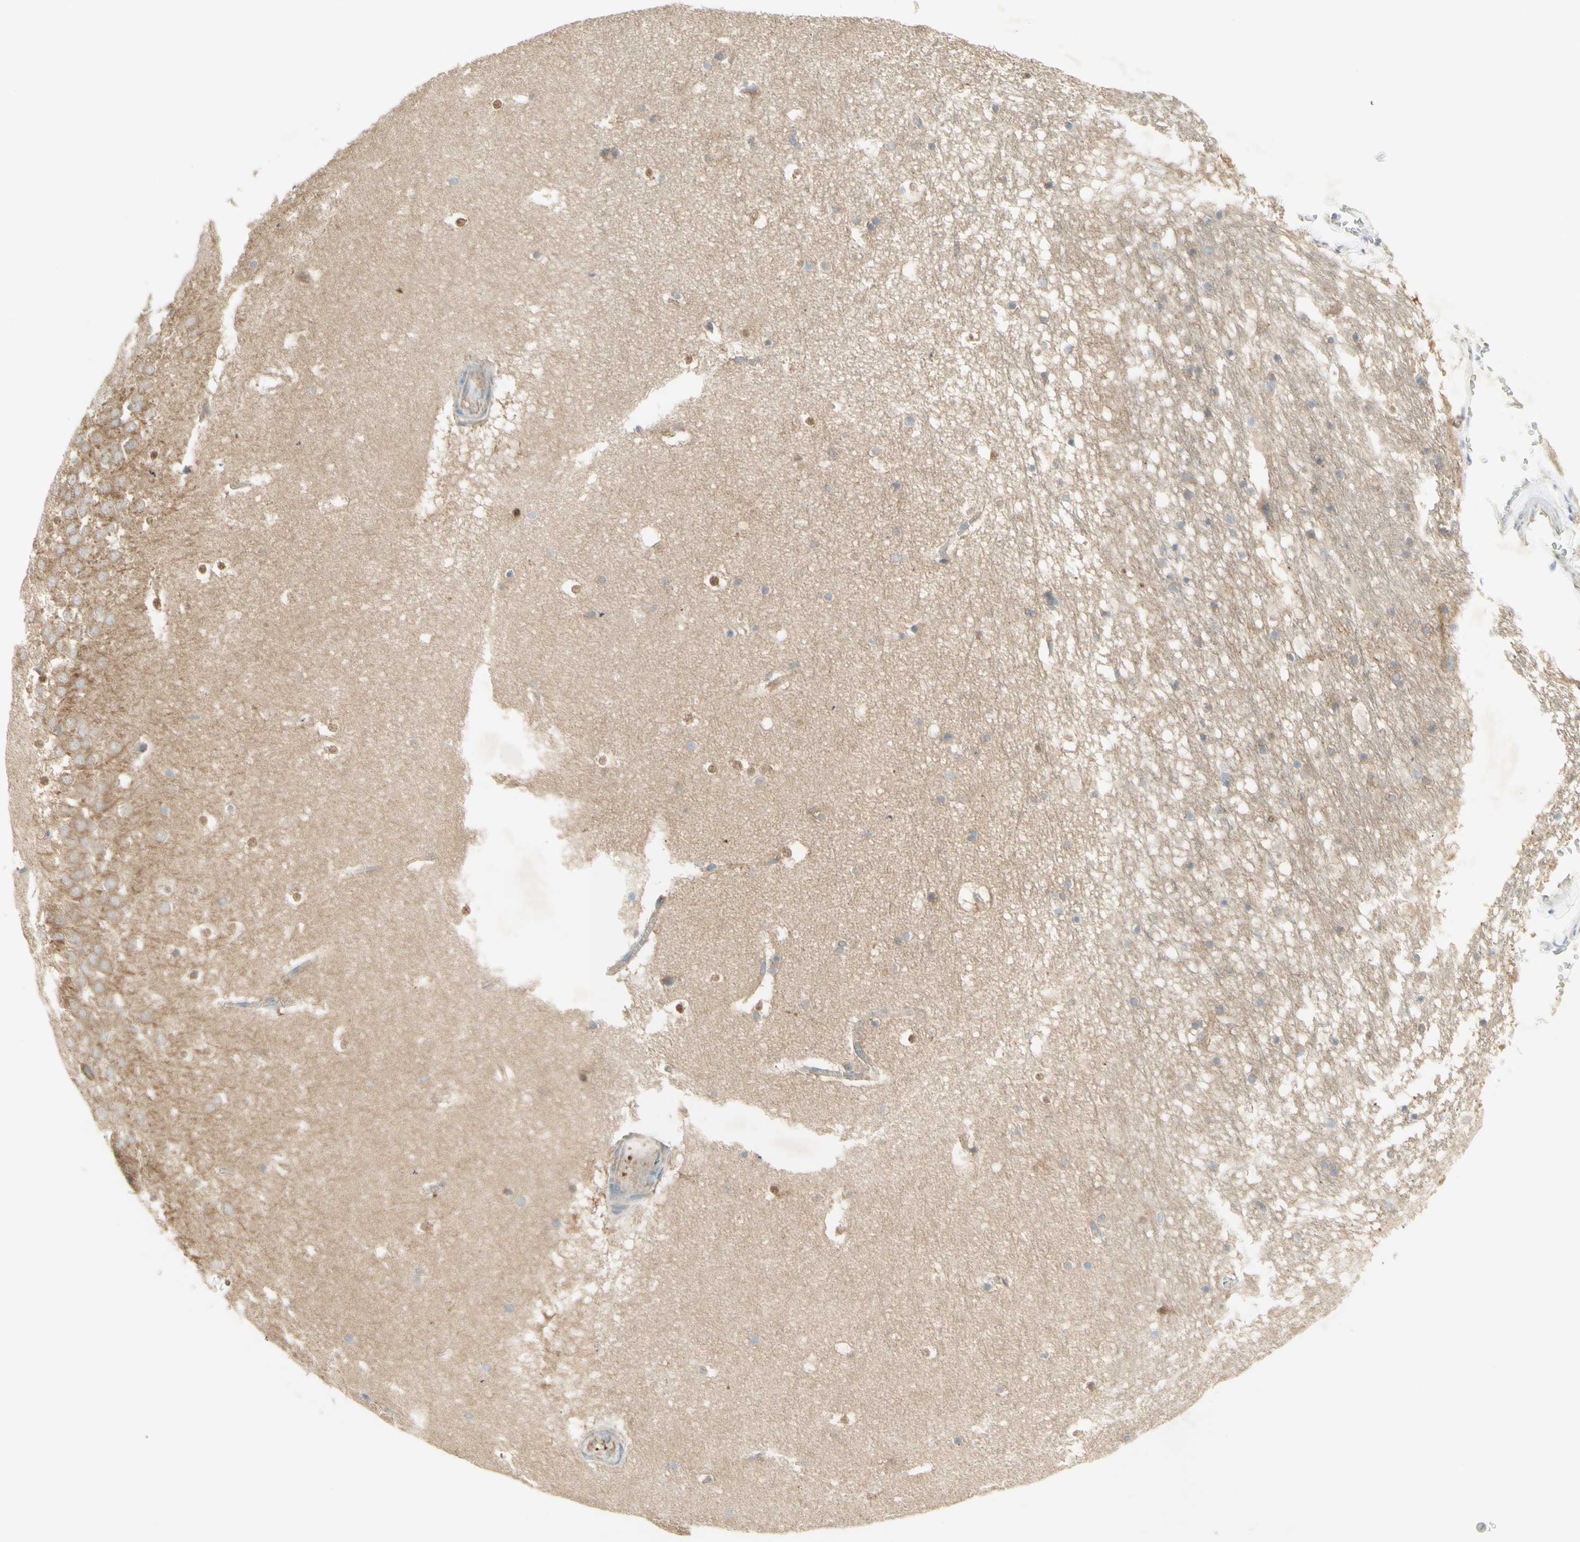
{"staining": {"intensity": "negative", "quantity": "none", "location": "none"}, "tissue": "hippocampus", "cell_type": "Glial cells", "image_type": "normal", "snomed": [{"axis": "morphology", "description": "Normal tissue, NOS"}, {"axis": "topography", "description": "Hippocampus"}], "caption": "A high-resolution micrograph shows immunohistochemistry (IHC) staining of normal hippocampus, which shows no significant staining in glial cells.", "gene": "DYNC1H1", "patient": {"sex": "male", "age": 45}}